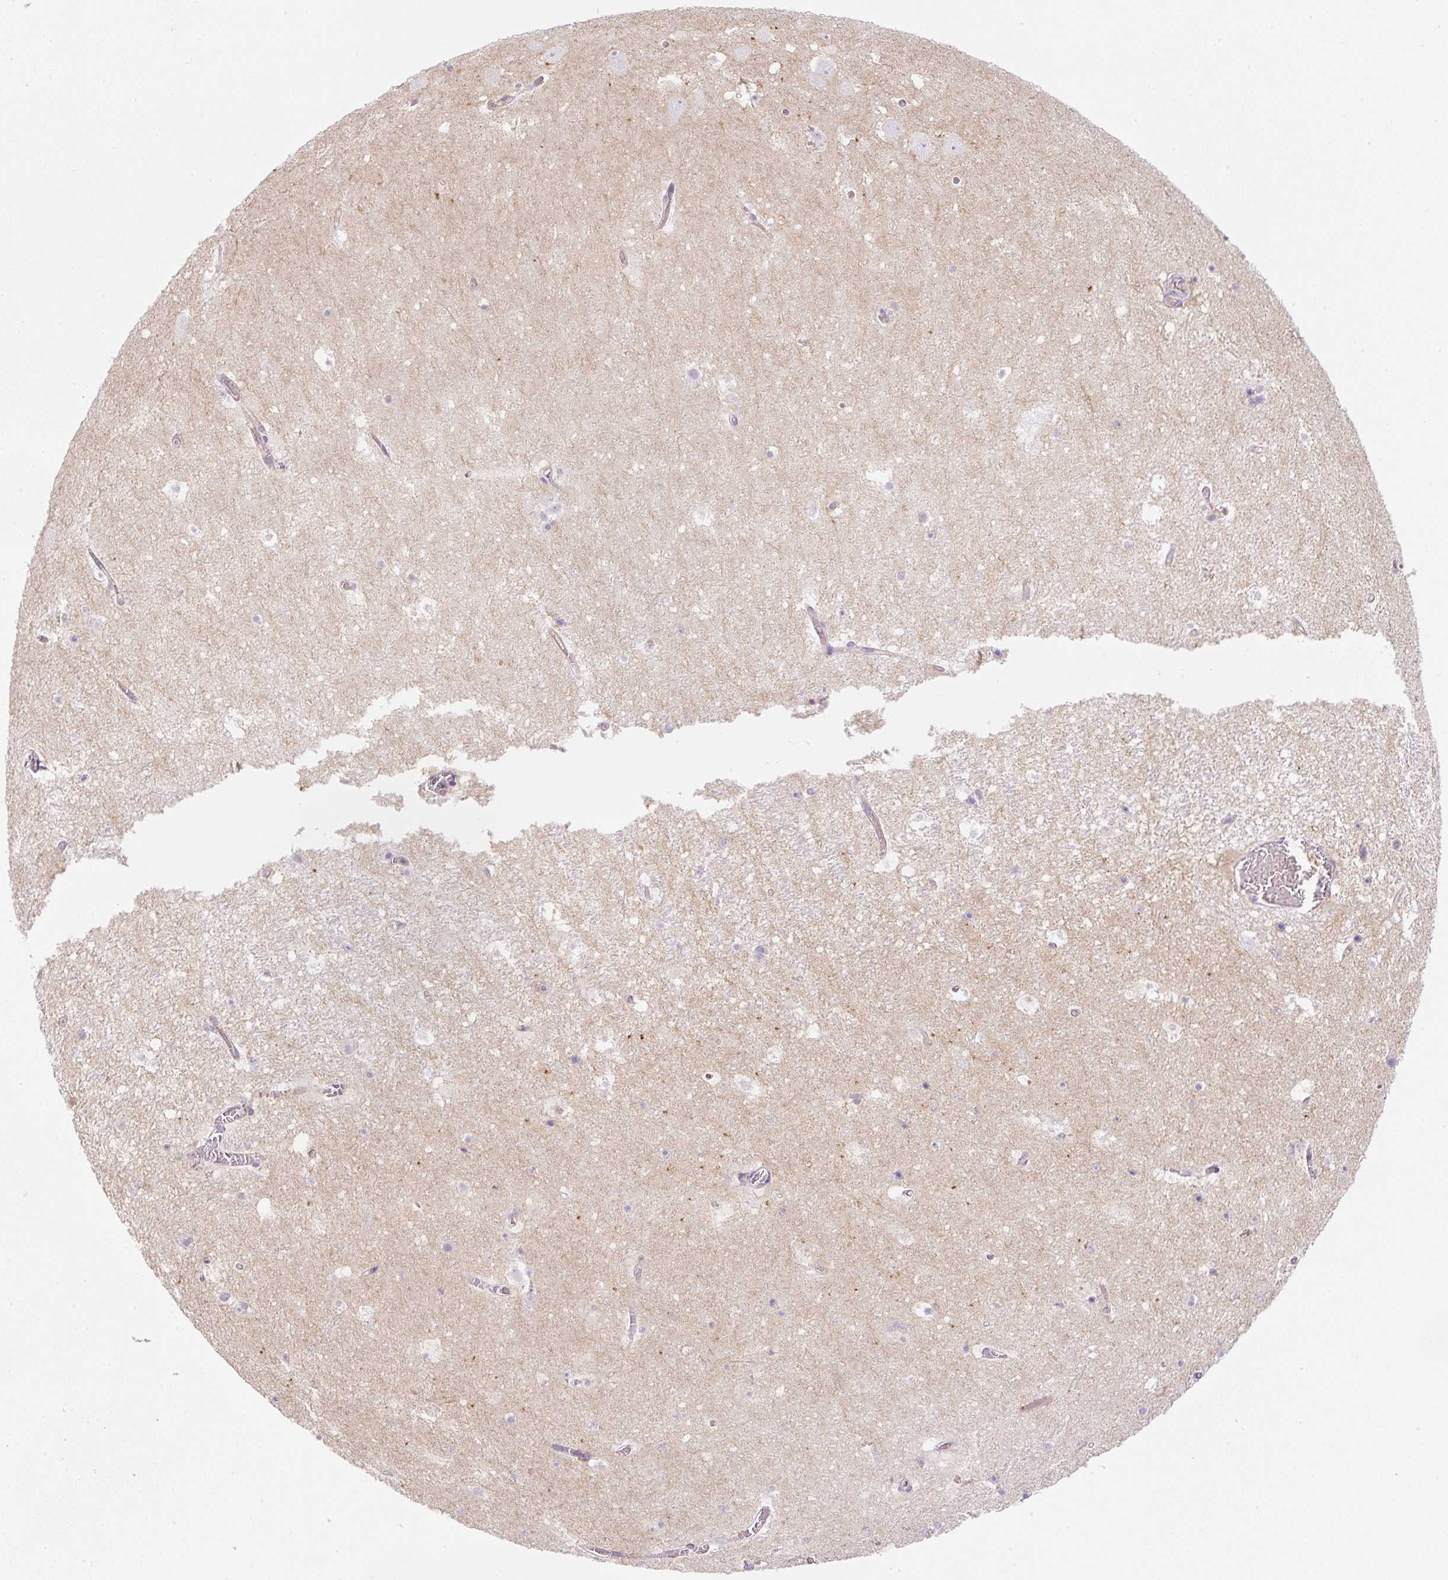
{"staining": {"intensity": "negative", "quantity": "none", "location": "none"}, "tissue": "hippocampus", "cell_type": "Glial cells", "image_type": "normal", "snomed": [{"axis": "morphology", "description": "Normal tissue, NOS"}, {"axis": "topography", "description": "Hippocampus"}], "caption": "The photomicrograph demonstrates no staining of glial cells in unremarkable hippocampus. The staining was performed using DAB to visualize the protein expression in brown, while the nuclei were stained in blue with hematoxylin (Magnification: 20x).", "gene": "OMA1", "patient": {"sex": "female", "age": 42}}